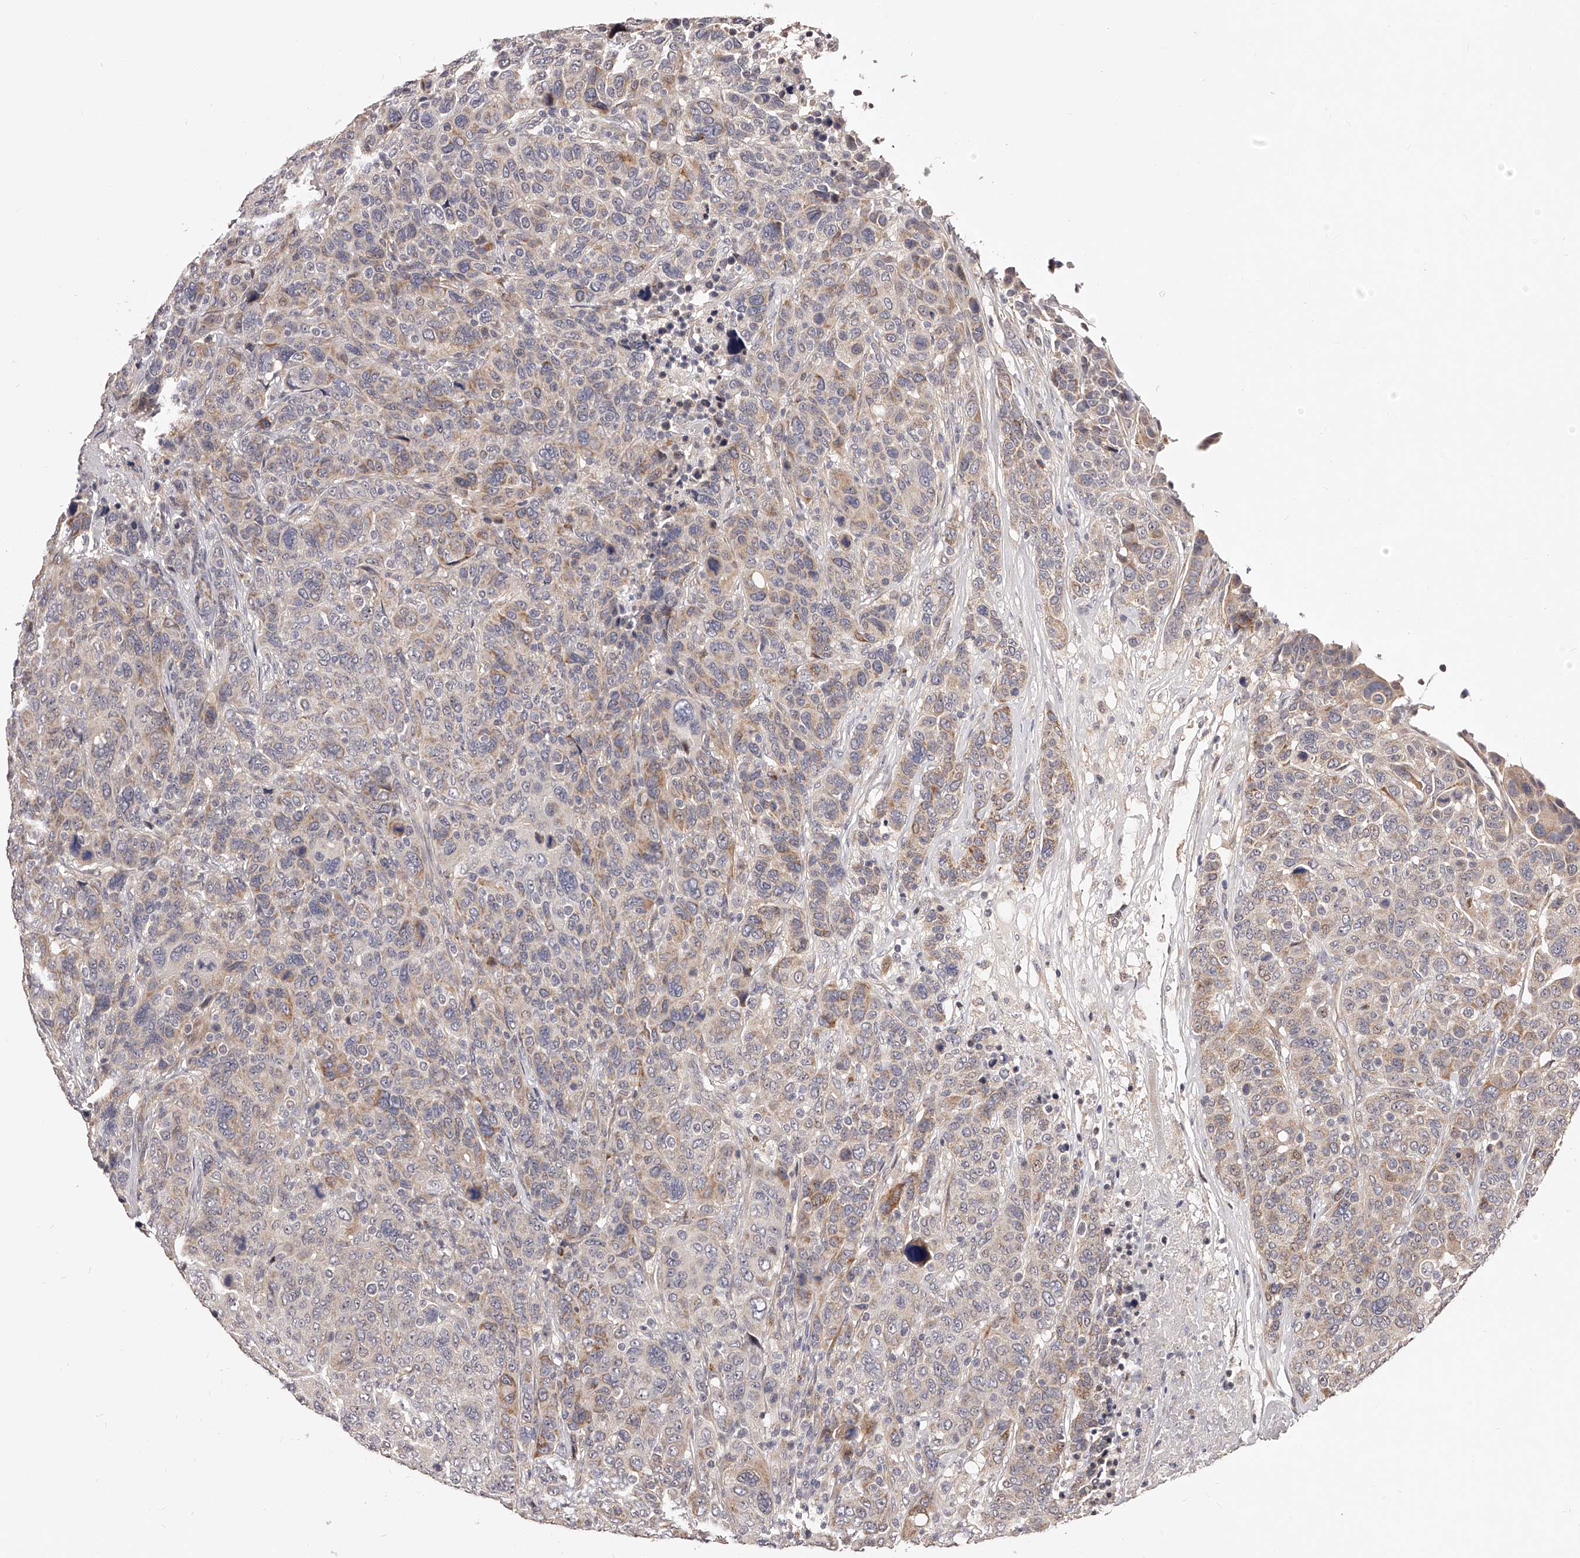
{"staining": {"intensity": "weak", "quantity": "25%-75%", "location": "cytoplasmic/membranous"}, "tissue": "breast cancer", "cell_type": "Tumor cells", "image_type": "cancer", "snomed": [{"axis": "morphology", "description": "Duct carcinoma"}, {"axis": "topography", "description": "Breast"}], "caption": "Breast cancer (infiltrating ductal carcinoma) was stained to show a protein in brown. There is low levels of weak cytoplasmic/membranous expression in approximately 25%-75% of tumor cells.", "gene": "ZNF502", "patient": {"sex": "female", "age": 37}}